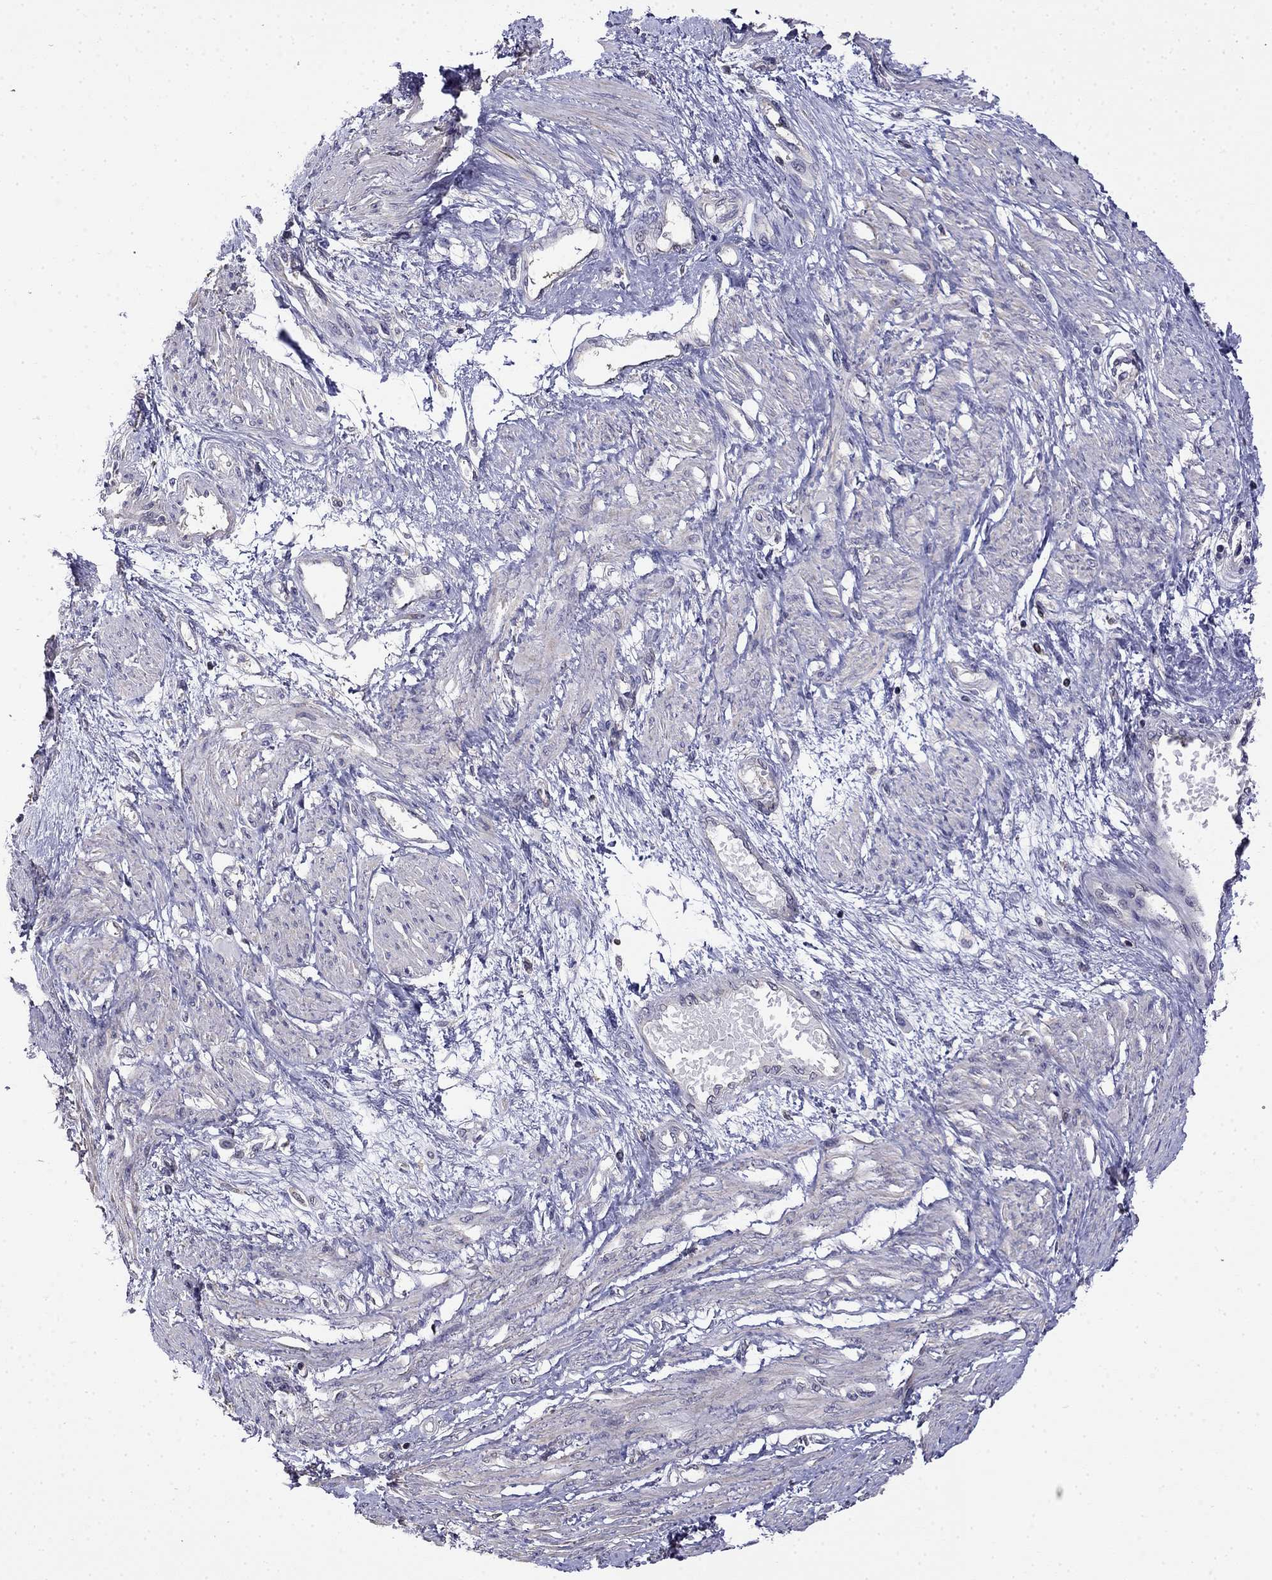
{"staining": {"intensity": "negative", "quantity": "none", "location": "none"}, "tissue": "smooth muscle", "cell_type": "Smooth muscle cells", "image_type": "normal", "snomed": [{"axis": "morphology", "description": "Normal tissue, NOS"}, {"axis": "topography", "description": "Smooth muscle"}, {"axis": "topography", "description": "Uterus"}], "caption": "Immunohistochemistry (IHC) image of unremarkable smooth muscle: smooth muscle stained with DAB reveals no significant protein positivity in smooth muscle cells. The staining is performed using DAB (3,3'-diaminobenzidine) brown chromogen with nuclei counter-stained in using hematoxylin.", "gene": "GUCA1B", "patient": {"sex": "female", "age": 39}}